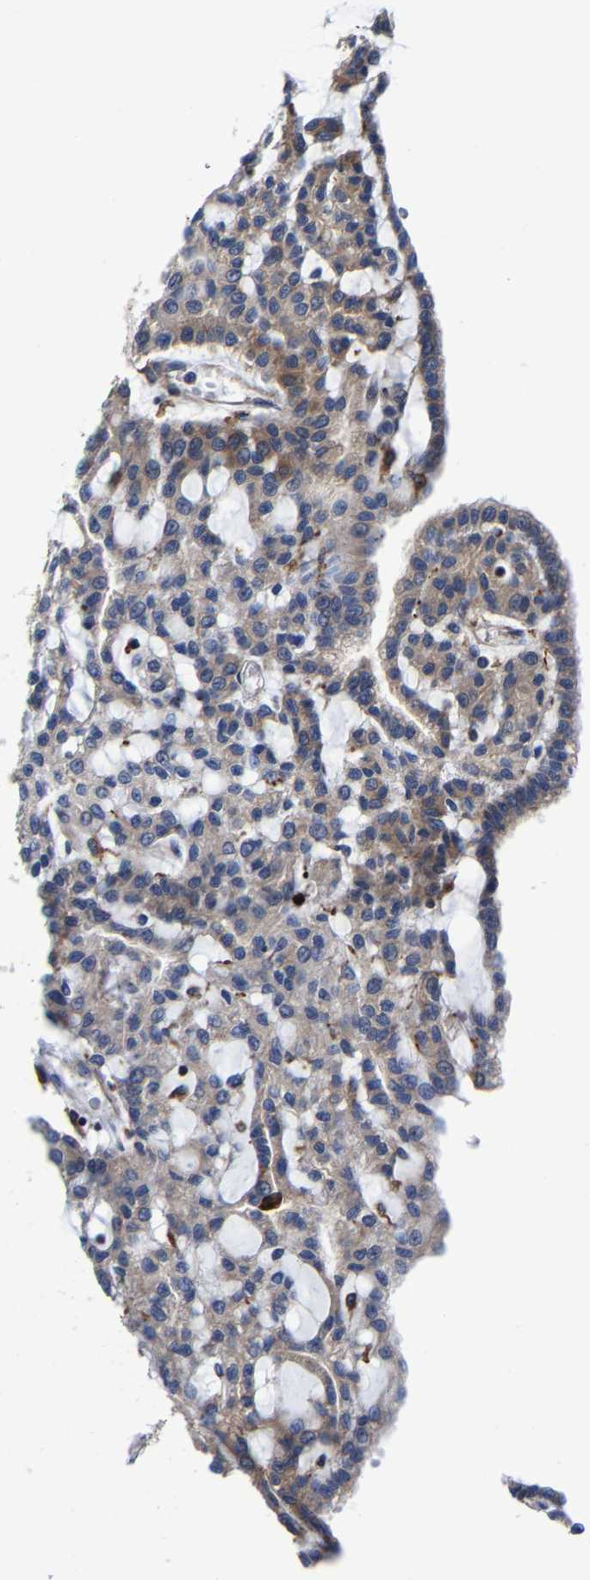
{"staining": {"intensity": "weak", "quantity": "25%-75%", "location": "cytoplasmic/membranous"}, "tissue": "renal cancer", "cell_type": "Tumor cells", "image_type": "cancer", "snomed": [{"axis": "morphology", "description": "Adenocarcinoma, NOS"}, {"axis": "topography", "description": "Kidney"}], "caption": "A micrograph of human adenocarcinoma (renal) stained for a protein displays weak cytoplasmic/membranous brown staining in tumor cells. The protein is stained brown, and the nuclei are stained in blue (DAB IHC with brightfield microscopy, high magnification).", "gene": "PFKFB3", "patient": {"sex": "male", "age": 63}}